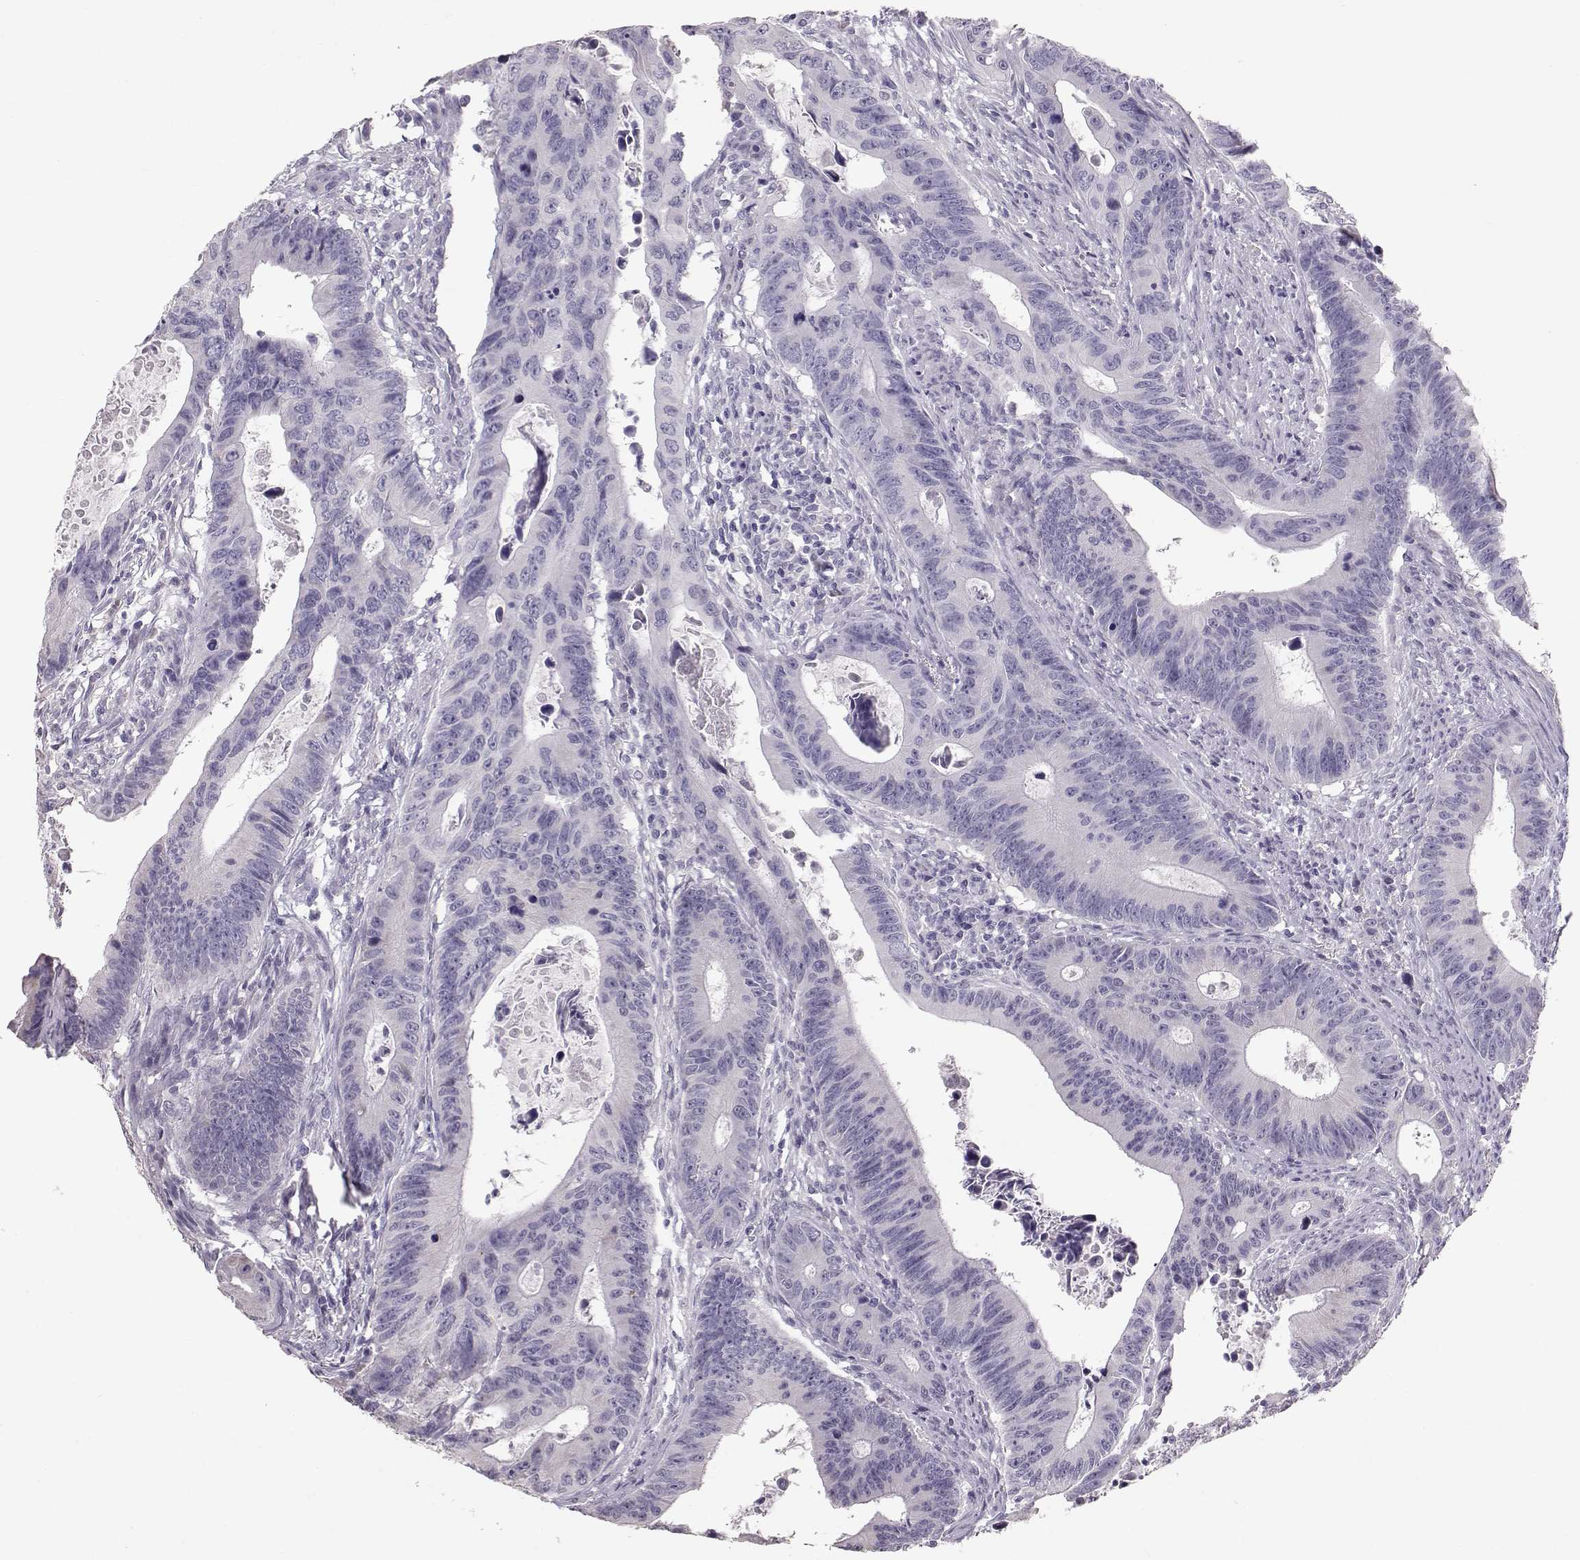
{"staining": {"intensity": "negative", "quantity": "none", "location": "none"}, "tissue": "colorectal cancer", "cell_type": "Tumor cells", "image_type": "cancer", "snomed": [{"axis": "morphology", "description": "Adenocarcinoma, NOS"}, {"axis": "topography", "description": "Colon"}], "caption": "A micrograph of colorectal adenocarcinoma stained for a protein shows no brown staining in tumor cells.", "gene": "POU1F1", "patient": {"sex": "female", "age": 87}}